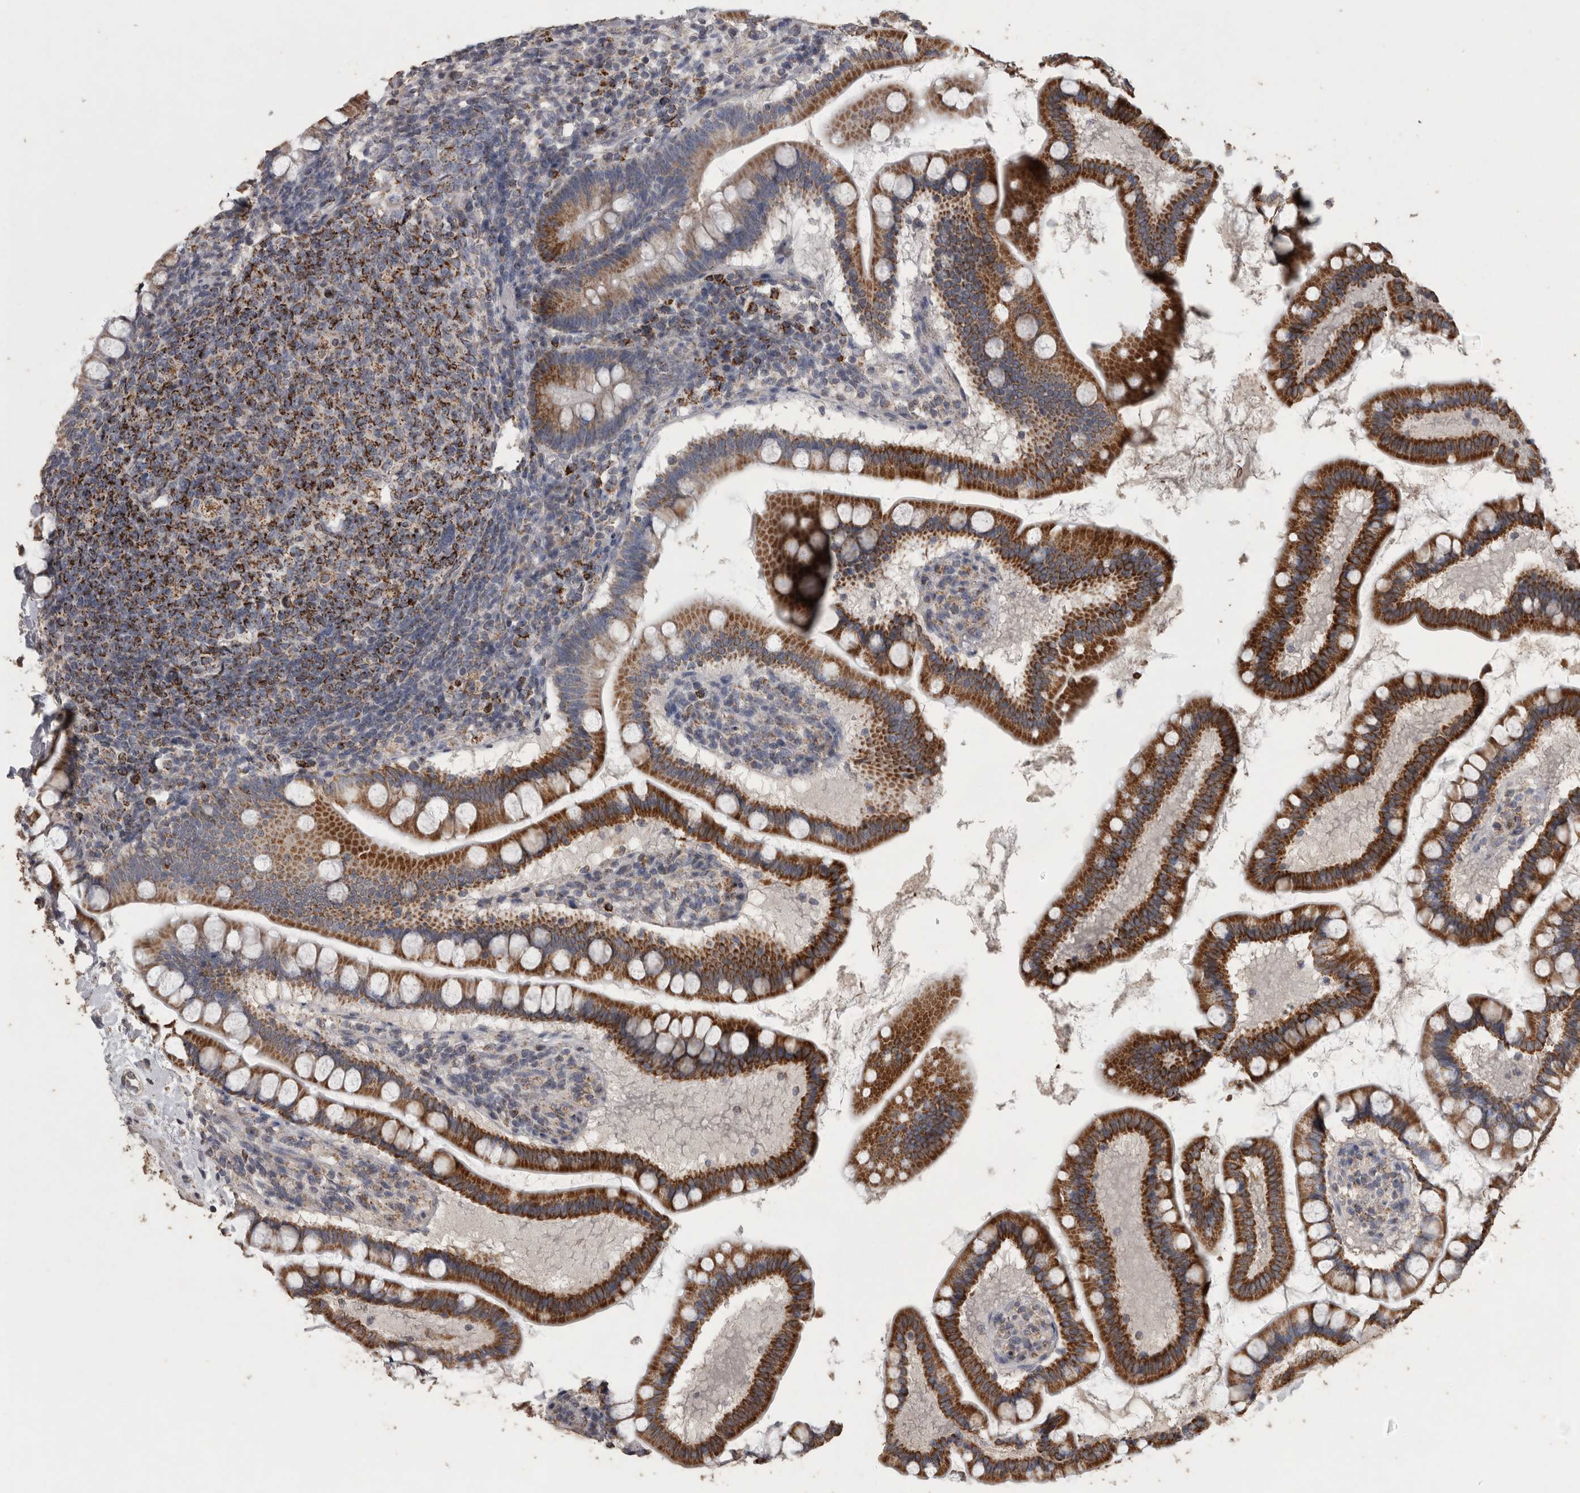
{"staining": {"intensity": "strong", "quantity": ">75%", "location": "cytoplasmic/membranous"}, "tissue": "small intestine", "cell_type": "Glandular cells", "image_type": "normal", "snomed": [{"axis": "morphology", "description": "Normal tissue, NOS"}, {"axis": "topography", "description": "Small intestine"}], "caption": "This histopathology image exhibits immunohistochemistry staining of benign human small intestine, with high strong cytoplasmic/membranous positivity in about >75% of glandular cells.", "gene": "ACADM", "patient": {"sex": "female", "age": 84}}